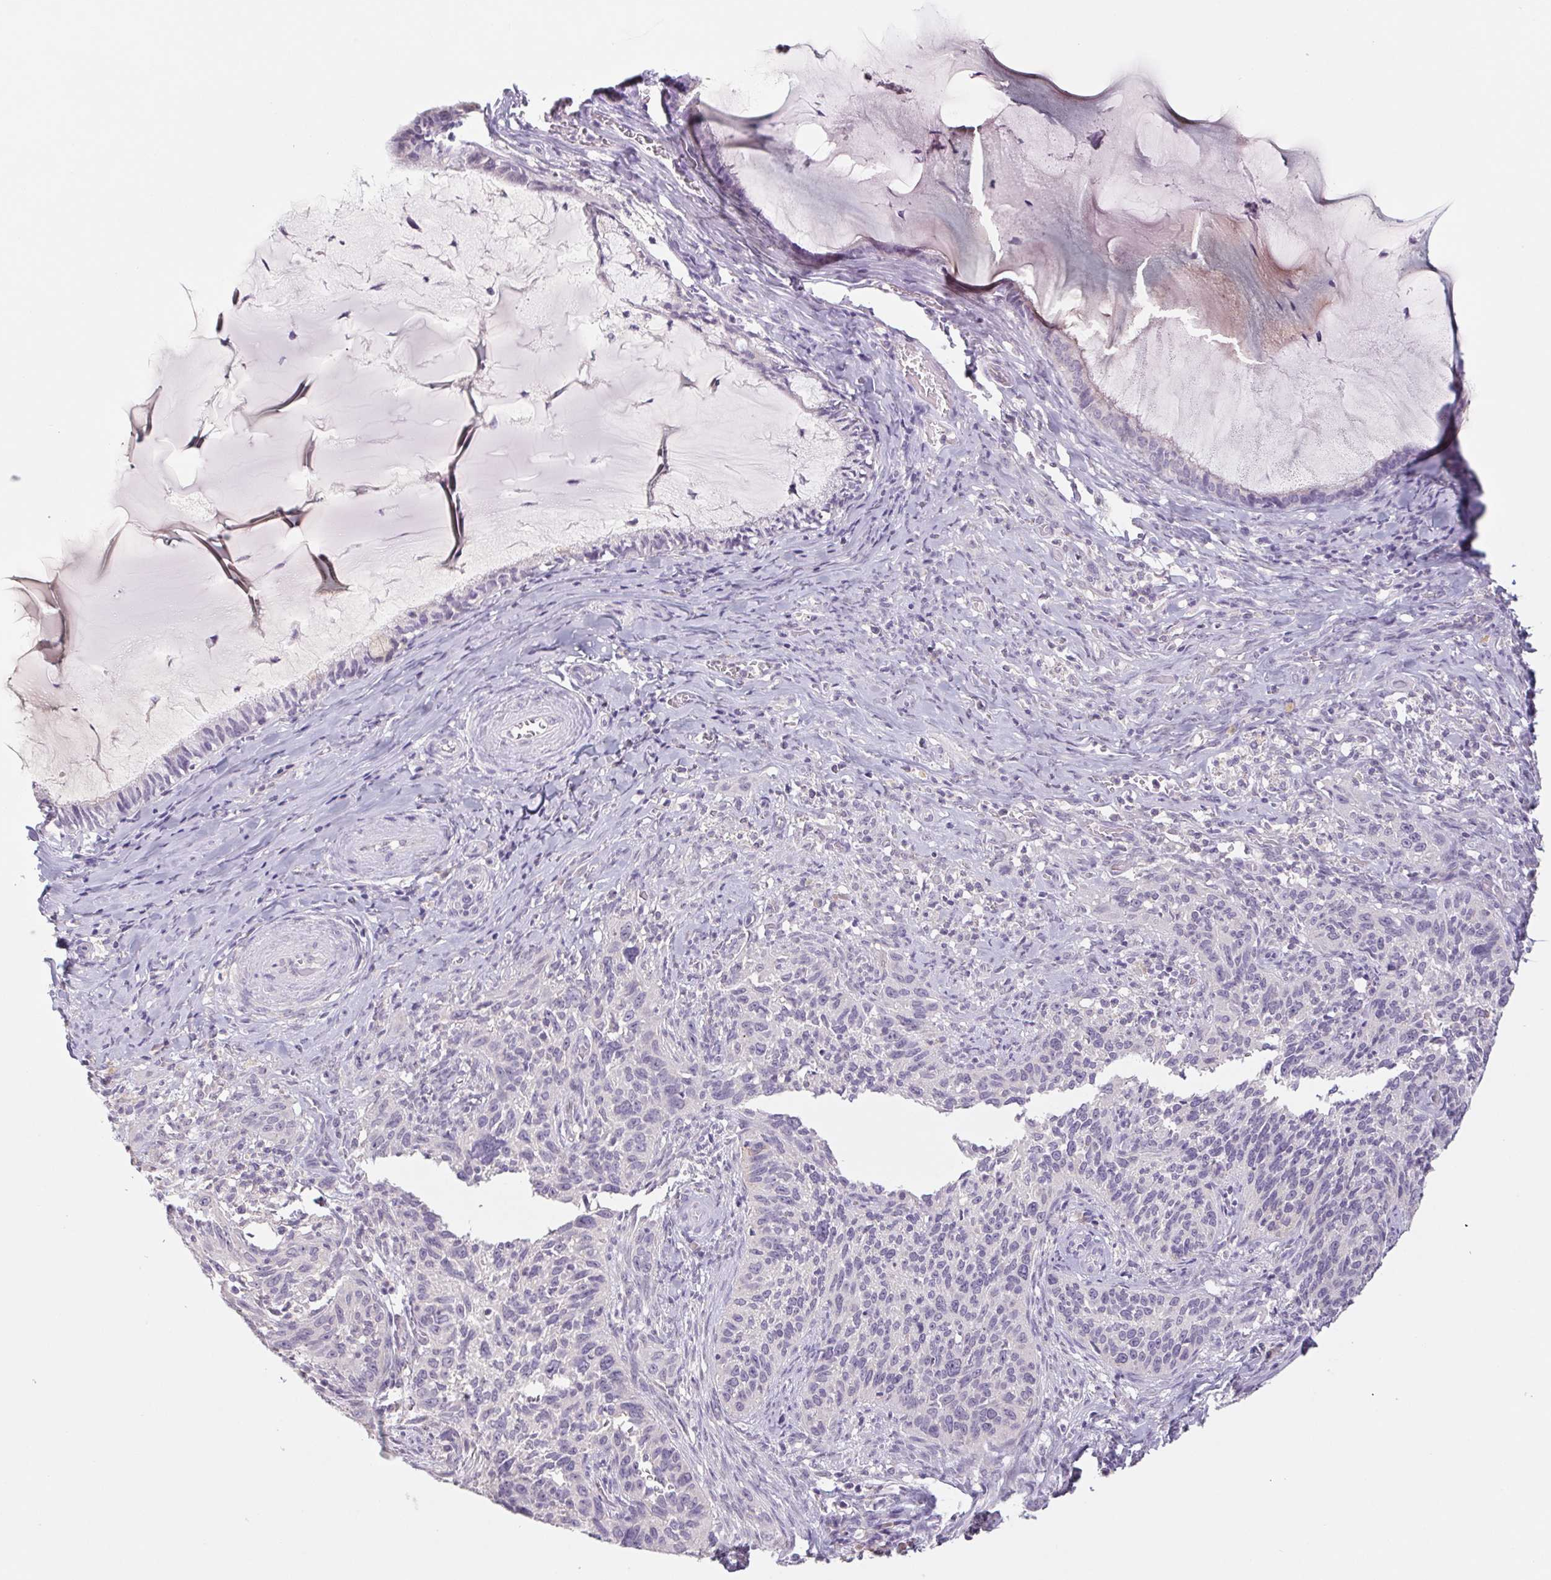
{"staining": {"intensity": "negative", "quantity": "none", "location": "none"}, "tissue": "cervical cancer", "cell_type": "Tumor cells", "image_type": "cancer", "snomed": [{"axis": "morphology", "description": "Squamous cell carcinoma, NOS"}, {"axis": "topography", "description": "Cervix"}], "caption": "A high-resolution photomicrograph shows immunohistochemistry (IHC) staining of cervical squamous cell carcinoma, which shows no significant staining in tumor cells.", "gene": "PNMA8B", "patient": {"sex": "female", "age": 51}}